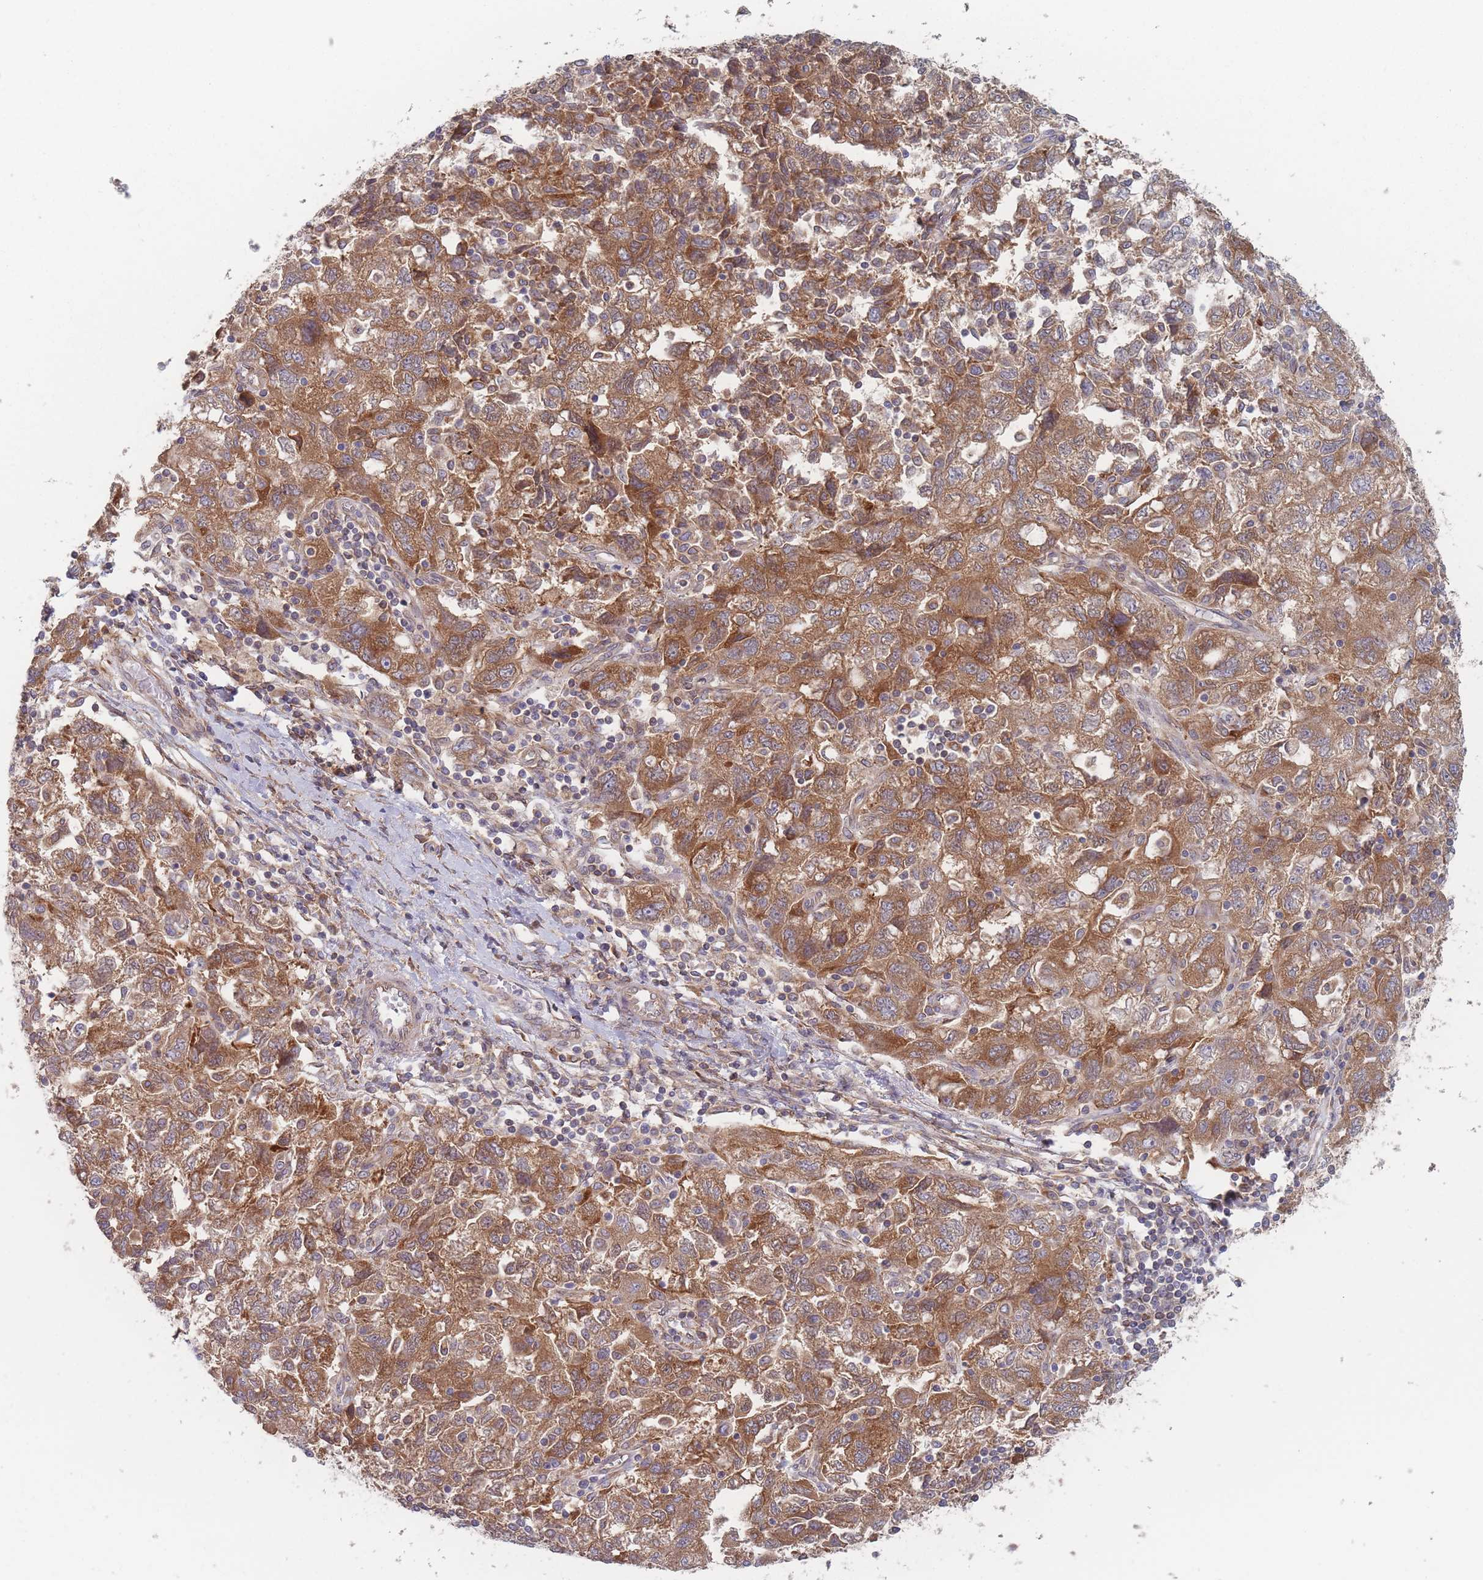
{"staining": {"intensity": "moderate", "quantity": ">75%", "location": "cytoplasmic/membranous"}, "tissue": "ovarian cancer", "cell_type": "Tumor cells", "image_type": "cancer", "snomed": [{"axis": "morphology", "description": "Carcinoma, NOS"}, {"axis": "morphology", "description": "Cystadenocarcinoma, serous, NOS"}, {"axis": "topography", "description": "Ovary"}], "caption": "This is an image of immunohistochemistry (IHC) staining of ovarian cancer, which shows moderate staining in the cytoplasmic/membranous of tumor cells.", "gene": "KDSR", "patient": {"sex": "female", "age": 69}}